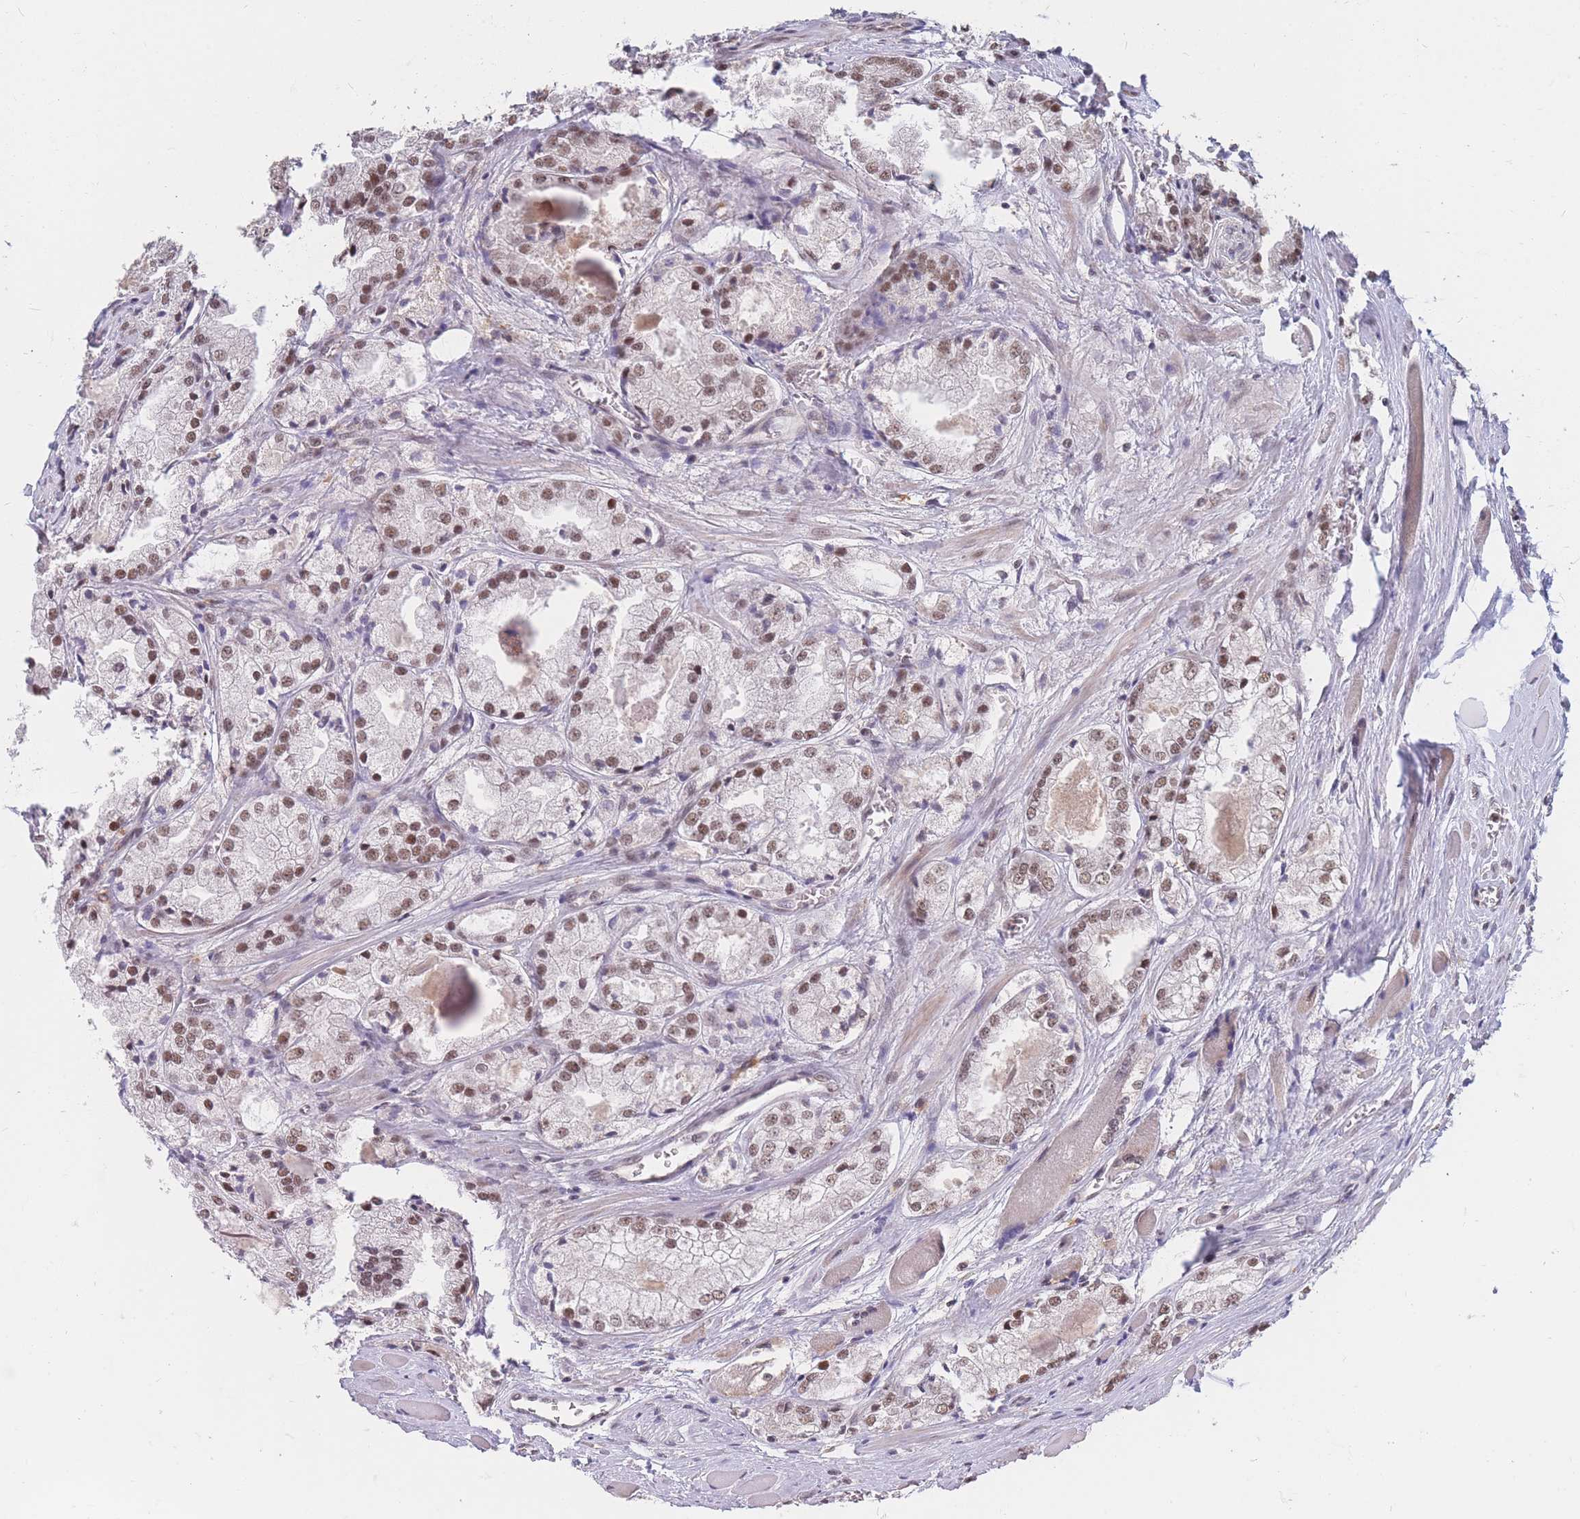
{"staining": {"intensity": "moderate", "quantity": ">75%", "location": "nuclear"}, "tissue": "prostate cancer", "cell_type": "Tumor cells", "image_type": "cancer", "snomed": [{"axis": "morphology", "description": "Adenocarcinoma, Low grade"}, {"axis": "topography", "description": "Prostate"}], "caption": "Protein analysis of prostate cancer tissue displays moderate nuclear expression in about >75% of tumor cells.", "gene": "SNRPA1", "patient": {"sex": "male", "age": 67}}